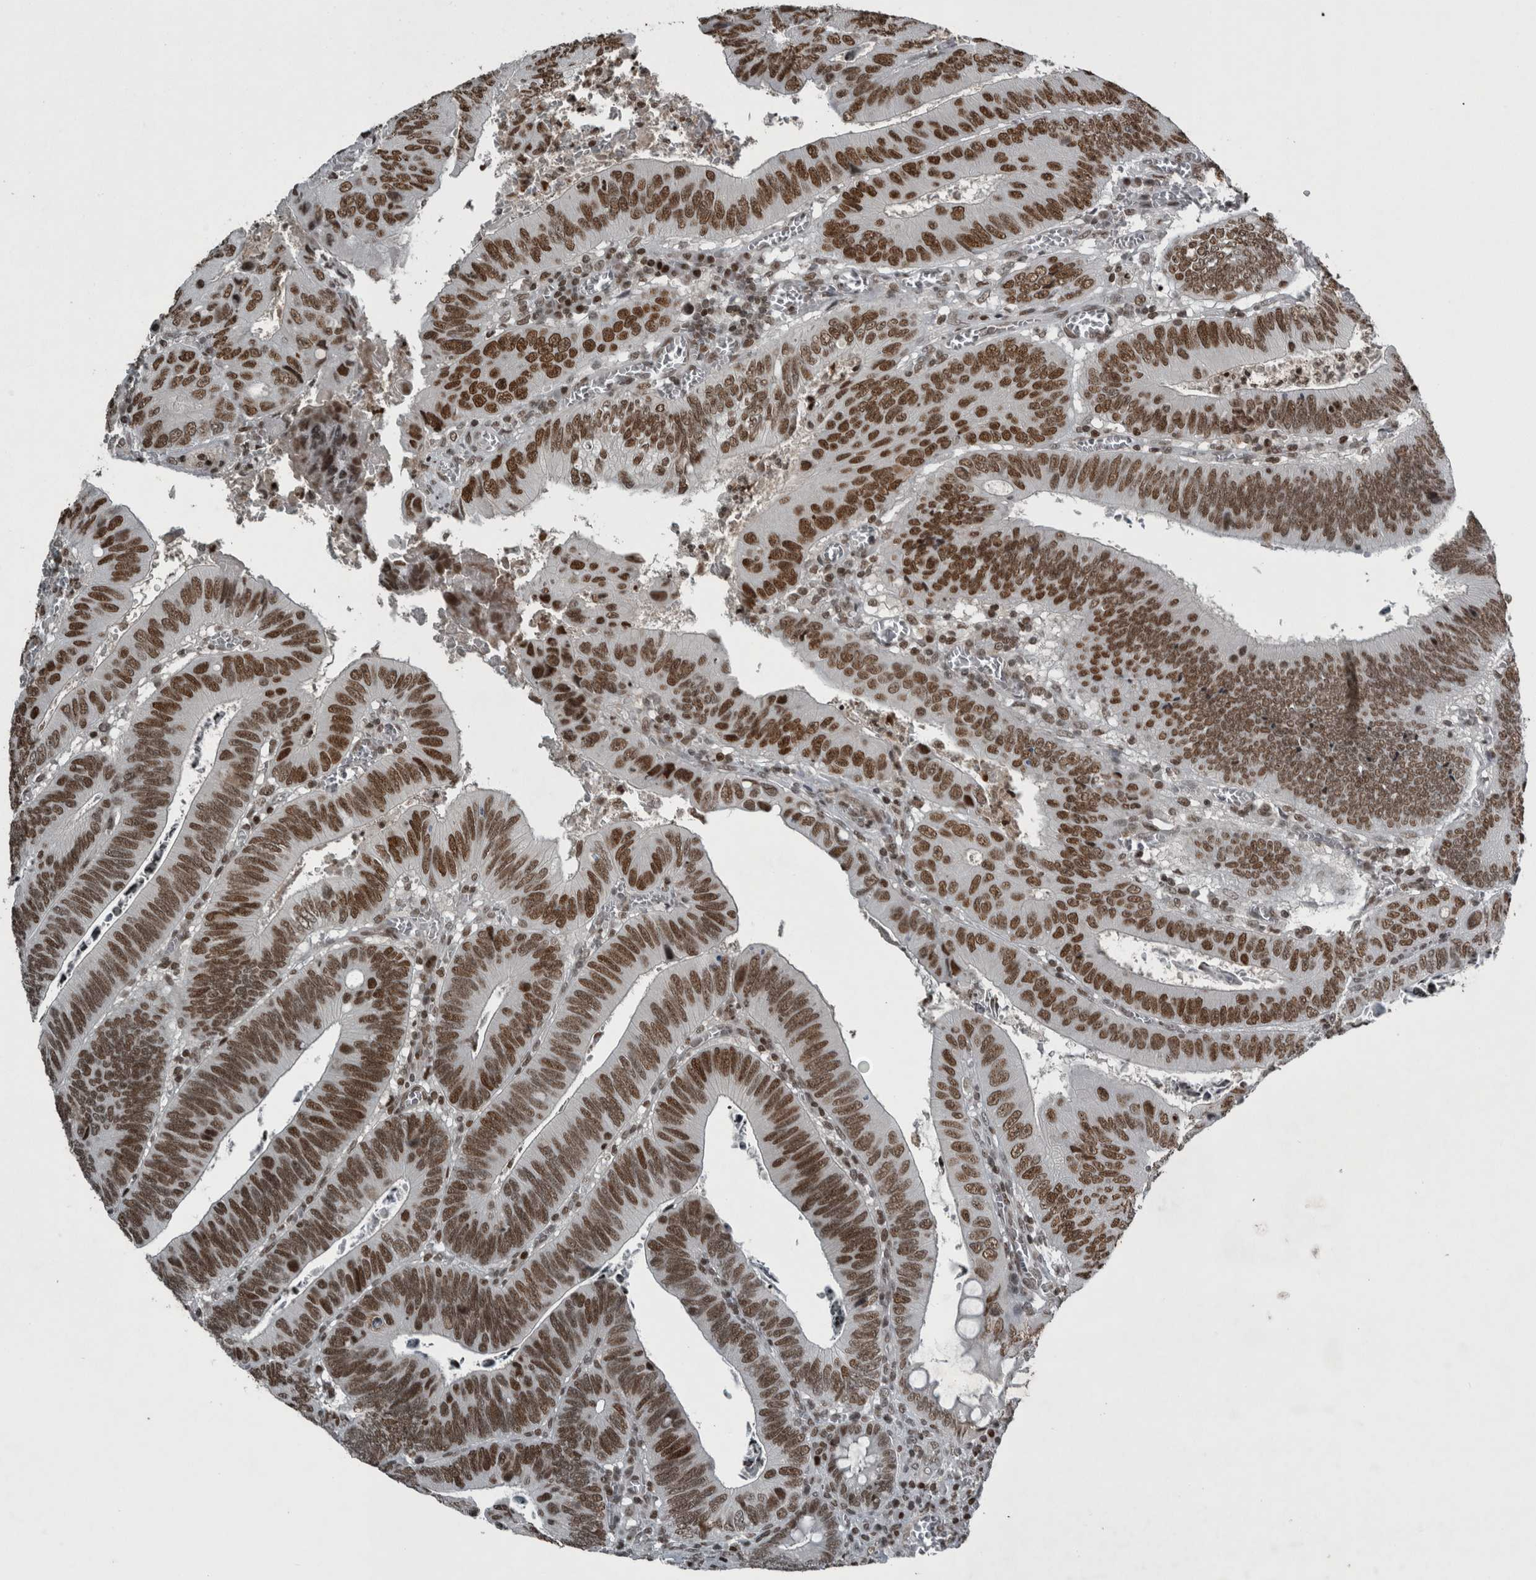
{"staining": {"intensity": "moderate", "quantity": ">75%", "location": "nuclear"}, "tissue": "colorectal cancer", "cell_type": "Tumor cells", "image_type": "cancer", "snomed": [{"axis": "morphology", "description": "Inflammation, NOS"}, {"axis": "morphology", "description": "Adenocarcinoma, NOS"}, {"axis": "topography", "description": "Colon"}], "caption": "There is medium levels of moderate nuclear staining in tumor cells of adenocarcinoma (colorectal), as demonstrated by immunohistochemical staining (brown color).", "gene": "UNC50", "patient": {"sex": "male", "age": 72}}